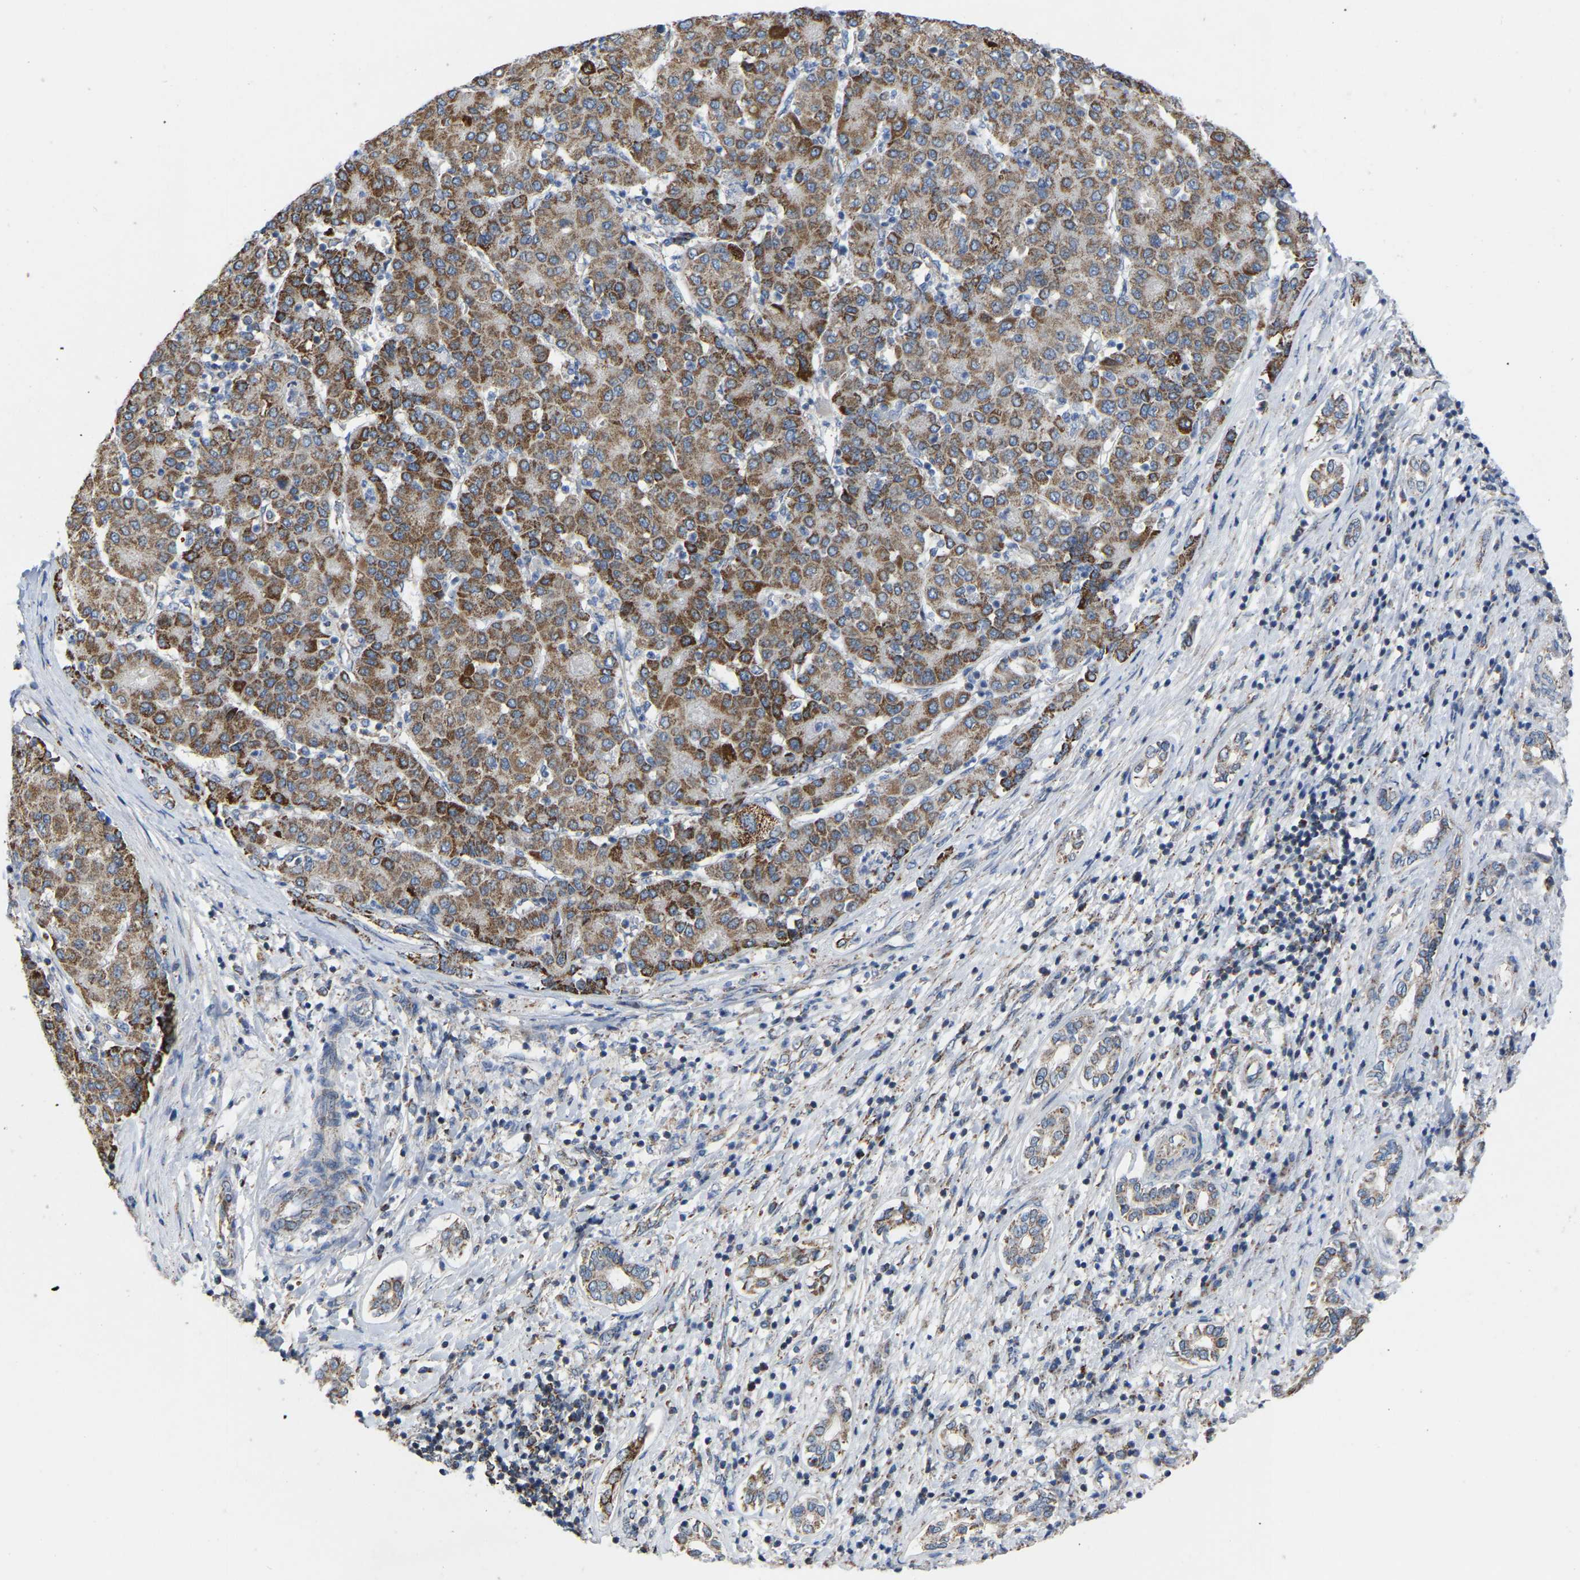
{"staining": {"intensity": "moderate", "quantity": ">75%", "location": "cytoplasmic/membranous"}, "tissue": "liver cancer", "cell_type": "Tumor cells", "image_type": "cancer", "snomed": [{"axis": "morphology", "description": "Carcinoma, Hepatocellular, NOS"}, {"axis": "topography", "description": "Liver"}], "caption": "Immunohistochemistry photomicrograph of neoplastic tissue: hepatocellular carcinoma (liver) stained using immunohistochemistry (IHC) reveals medium levels of moderate protein expression localized specifically in the cytoplasmic/membranous of tumor cells, appearing as a cytoplasmic/membranous brown color.", "gene": "BCL10", "patient": {"sex": "male", "age": 65}}